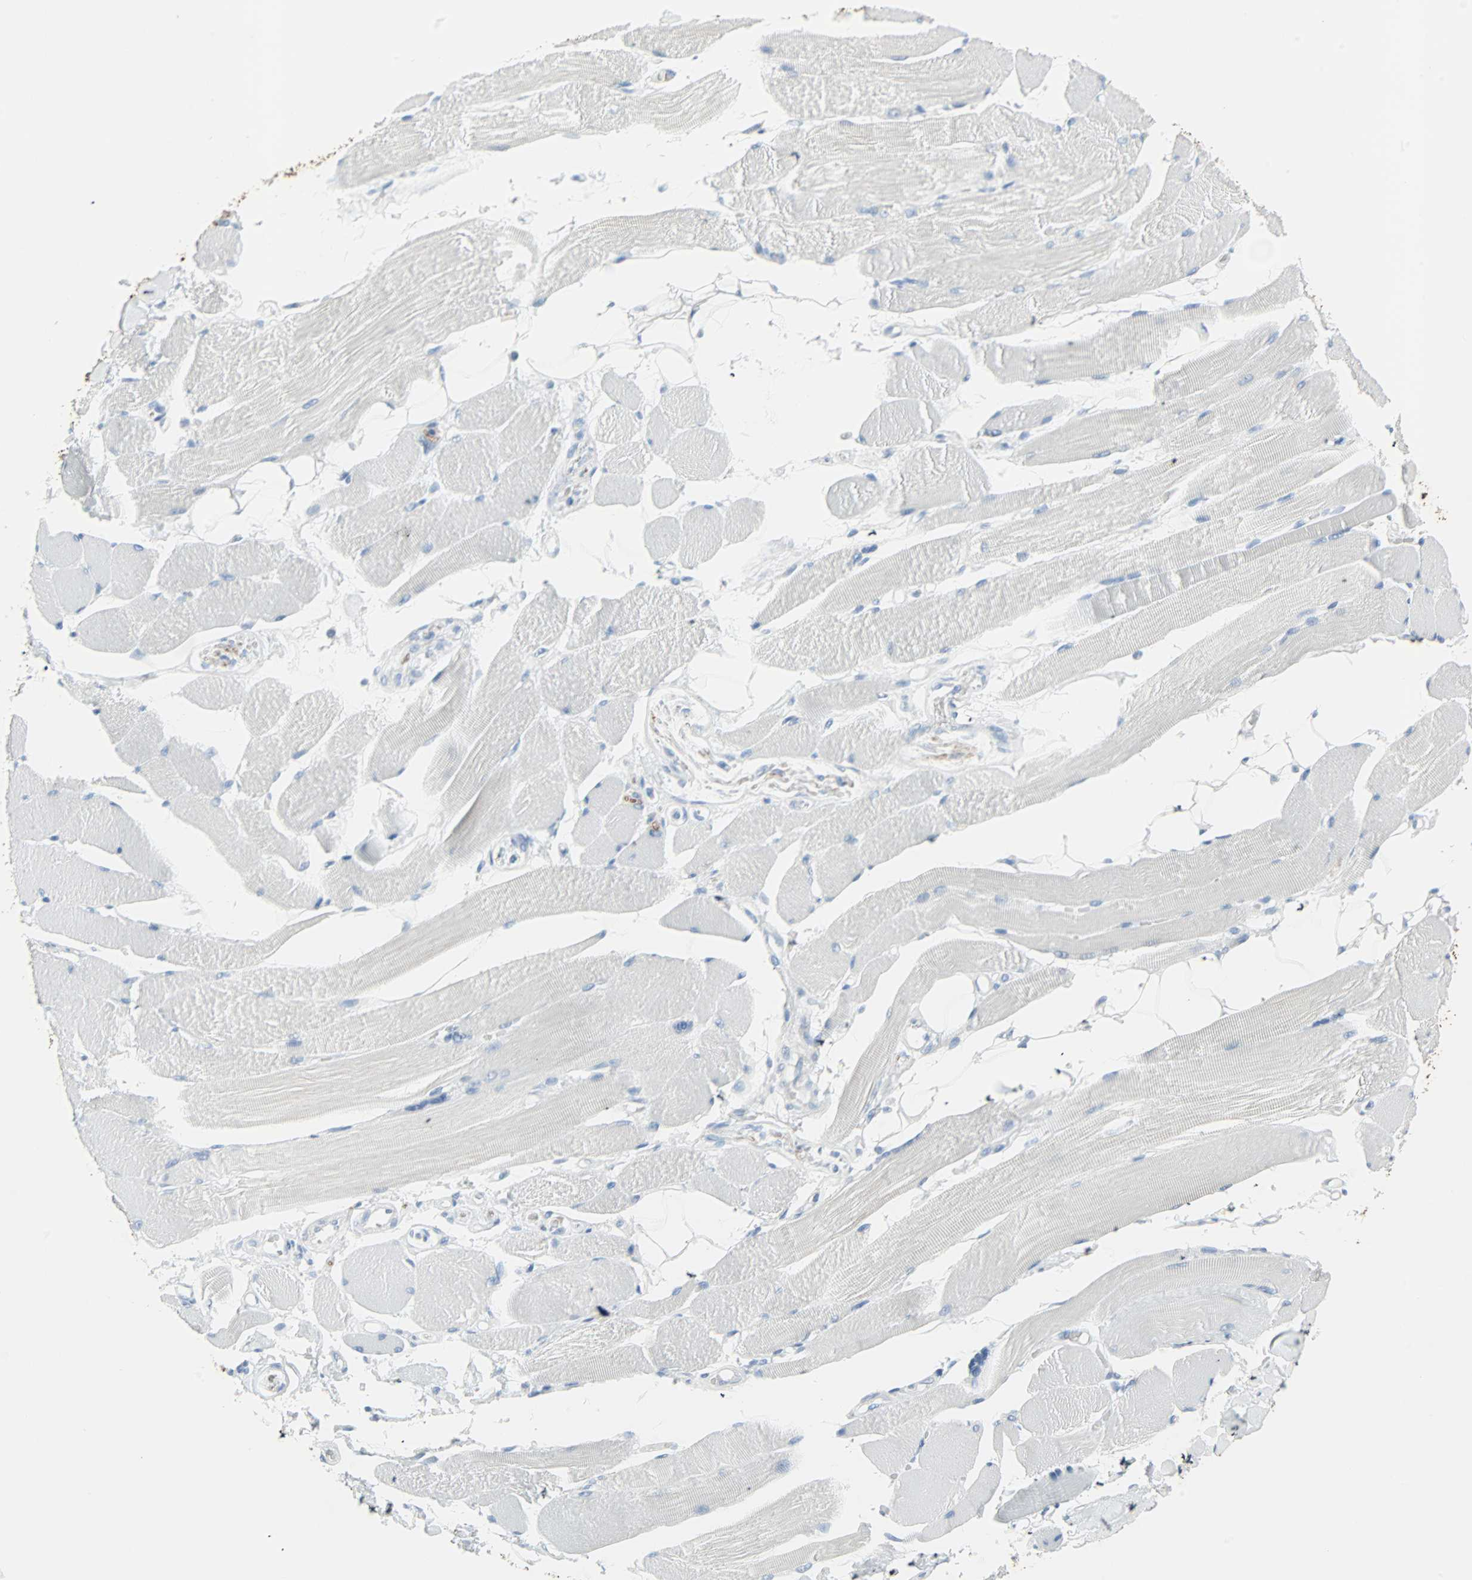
{"staining": {"intensity": "negative", "quantity": "none", "location": "none"}, "tissue": "skeletal muscle", "cell_type": "Myocytes", "image_type": "normal", "snomed": [{"axis": "morphology", "description": "Normal tissue, NOS"}, {"axis": "topography", "description": "Skeletal muscle"}, {"axis": "topography", "description": "Peripheral nerve tissue"}], "caption": "An IHC image of unremarkable skeletal muscle is shown. There is no staining in myocytes of skeletal muscle. Nuclei are stained in blue.", "gene": "STX1A", "patient": {"sex": "female", "age": 84}}